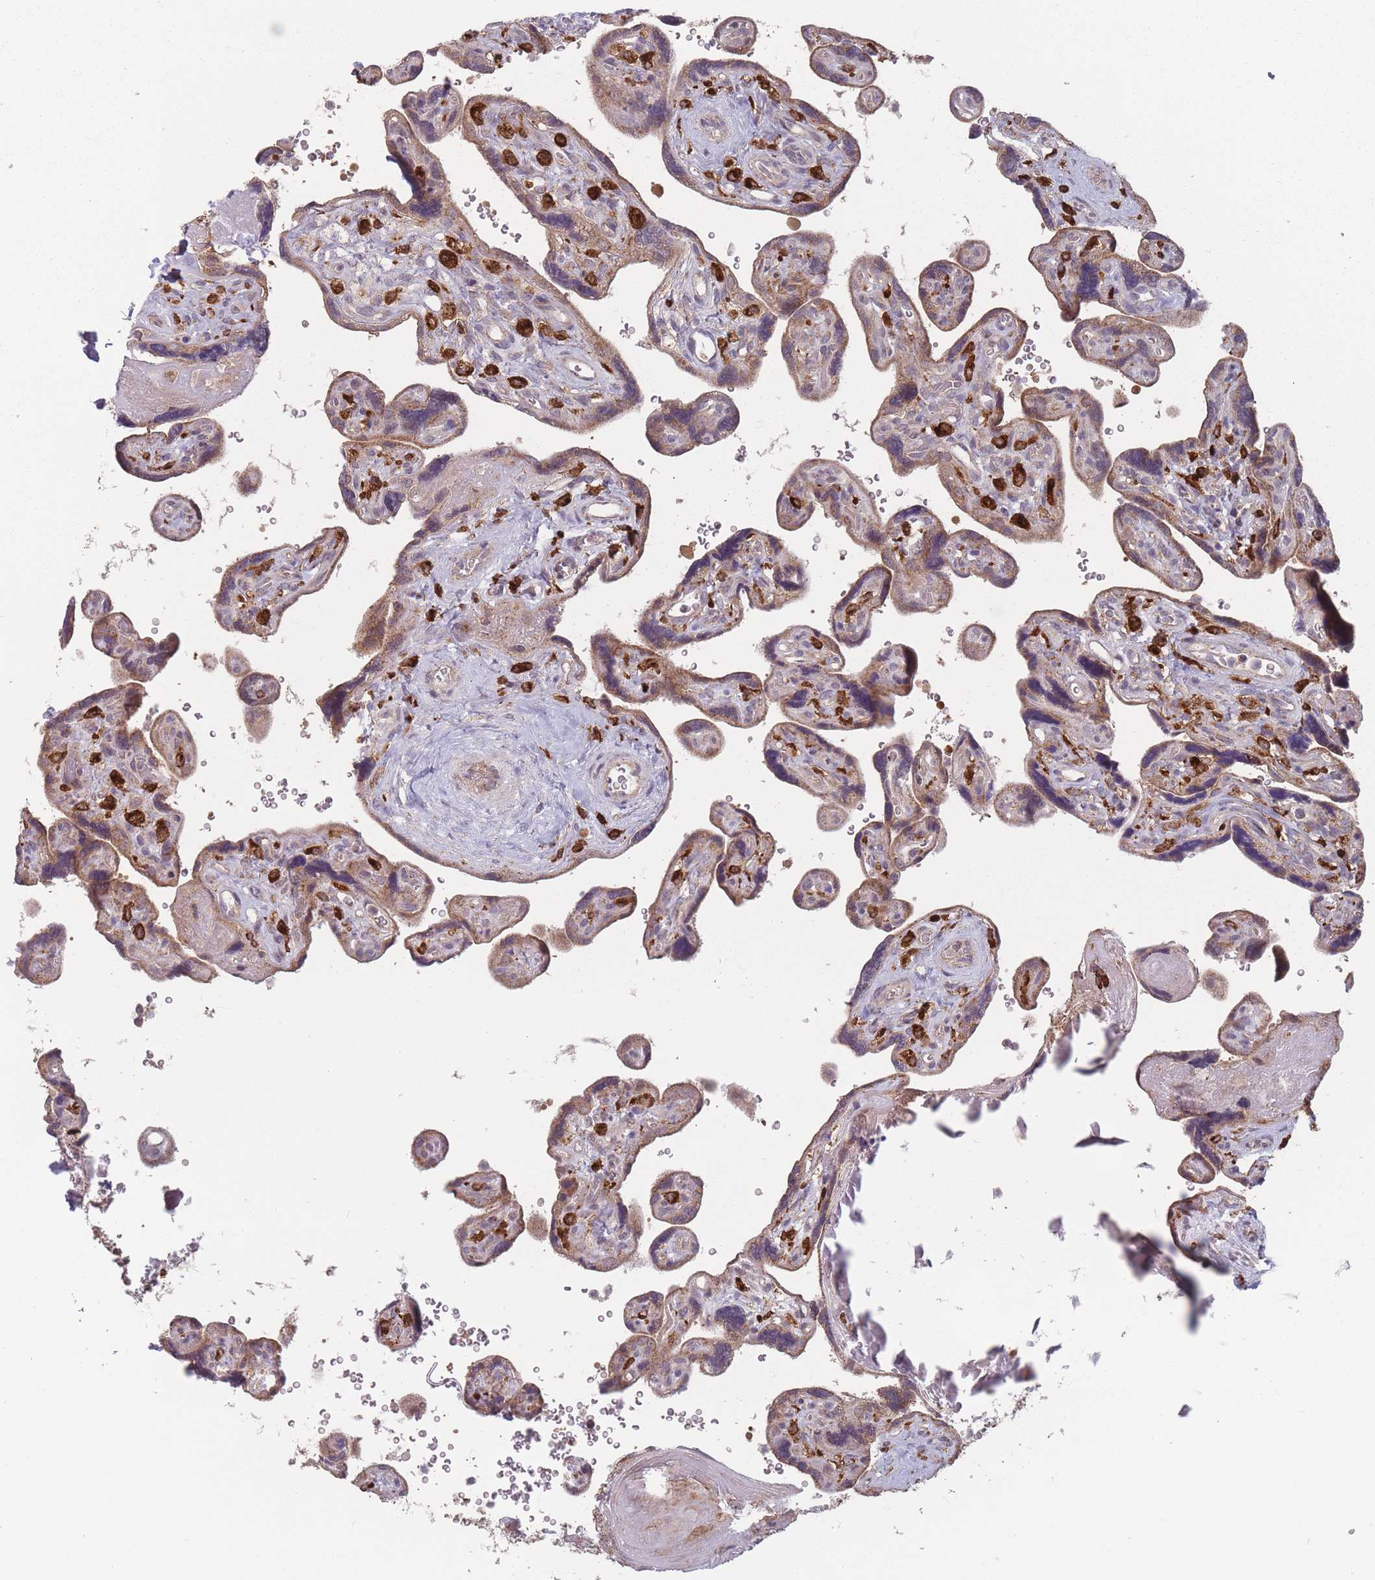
{"staining": {"intensity": "moderate", "quantity": ">75%", "location": "cytoplasmic/membranous"}, "tissue": "placenta", "cell_type": "Decidual cells", "image_type": "normal", "snomed": [{"axis": "morphology", "description": "Normal tissue, NOS"}, {"axis": "topography", "description": "Placenta"}], "caption": "A medium amount of moderate cytoplasmic/membranous expression is present in about >75% of decidual cells in benign placenta.", "gene": "OR10Q1", "patient": {"sex": "female", "age": 39}}